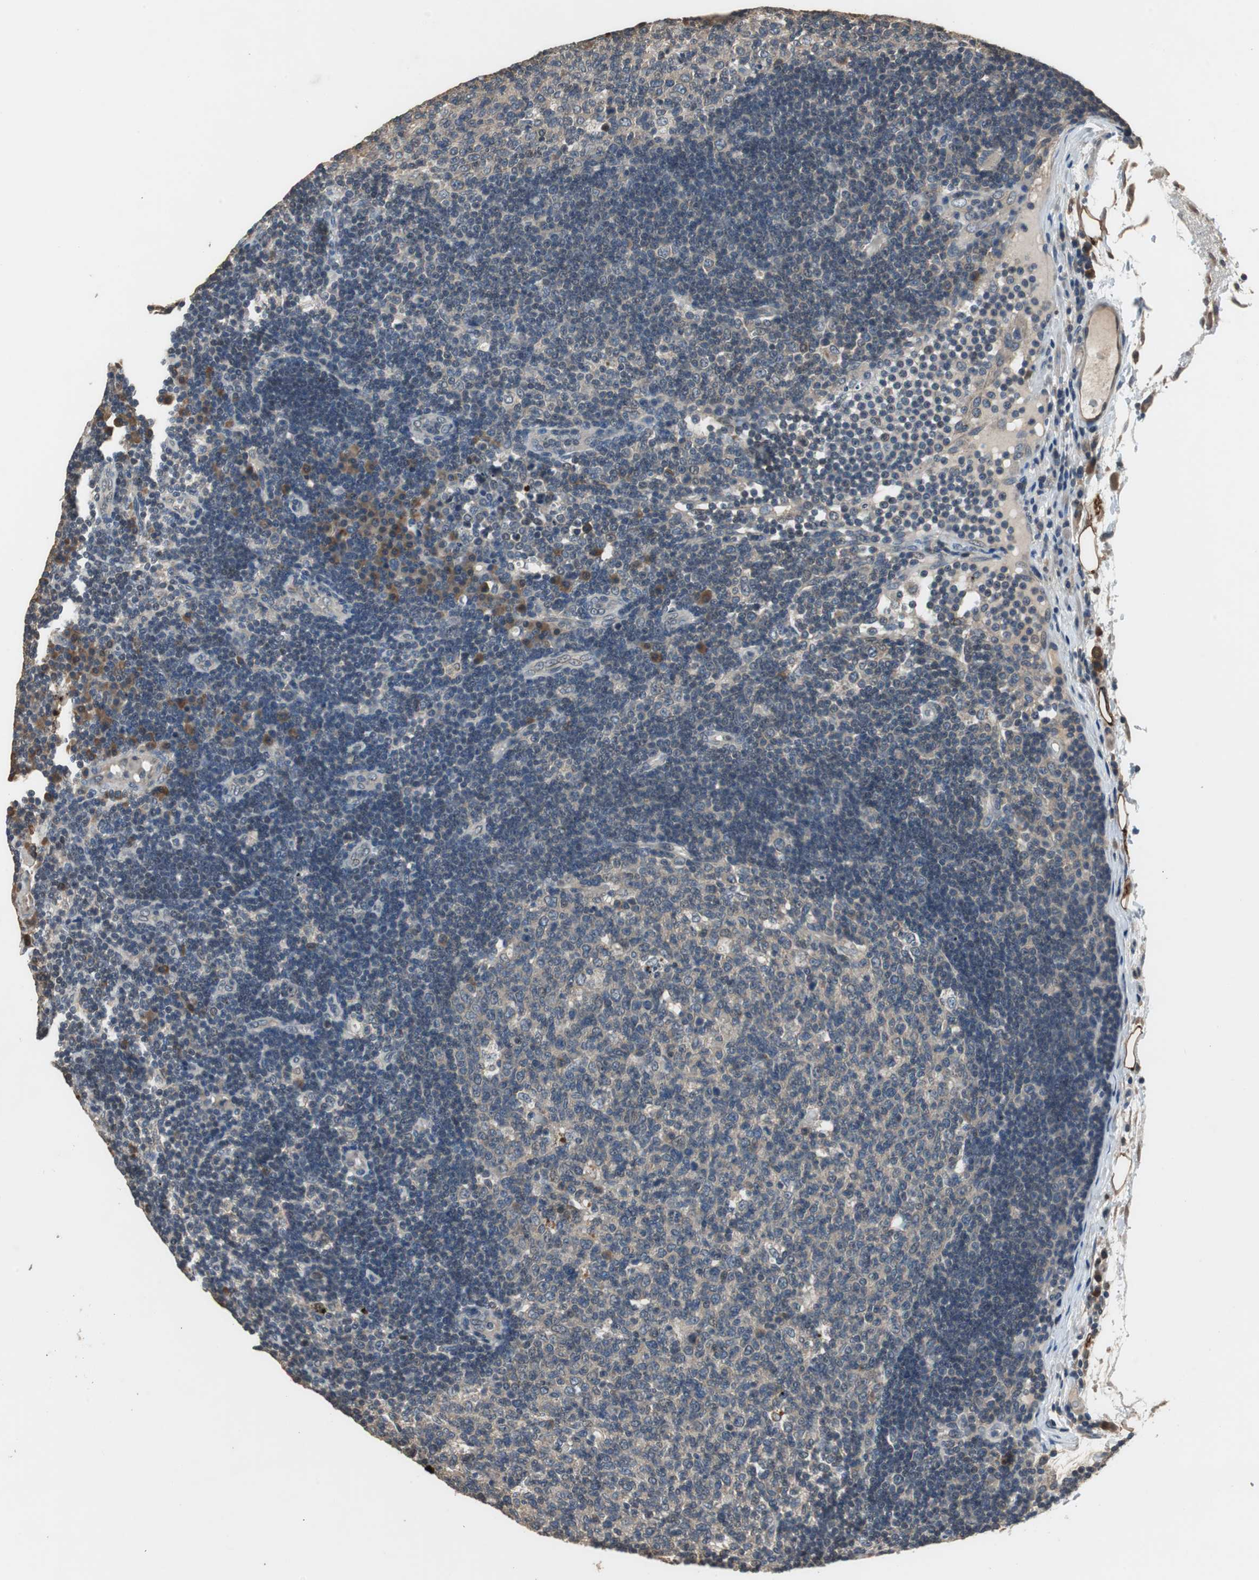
{"staining": {"intensity": "weak", "quantity": "<25%", "location": "cytoplasmic/membranous"}, "tissue": "lymph node", "cell_type": "Germinal center cells", "image_type": "normal", "snomed": [{"axis": "morphology", "description": "Normal tissue, NOS"}, {"axis": "morphology", "description": "Squamous cell carcinoma, metastatic, NOS"}, {"axis": "topography", "description": "Lymph node"}], "caption": "High power microscopy histopathology image of an IHC photomicrograph of benign lymph node, revealing no significant expression in germinal center cells.", "gene": "PI4KB", "patient": {"sex": "female", "age": 53}}